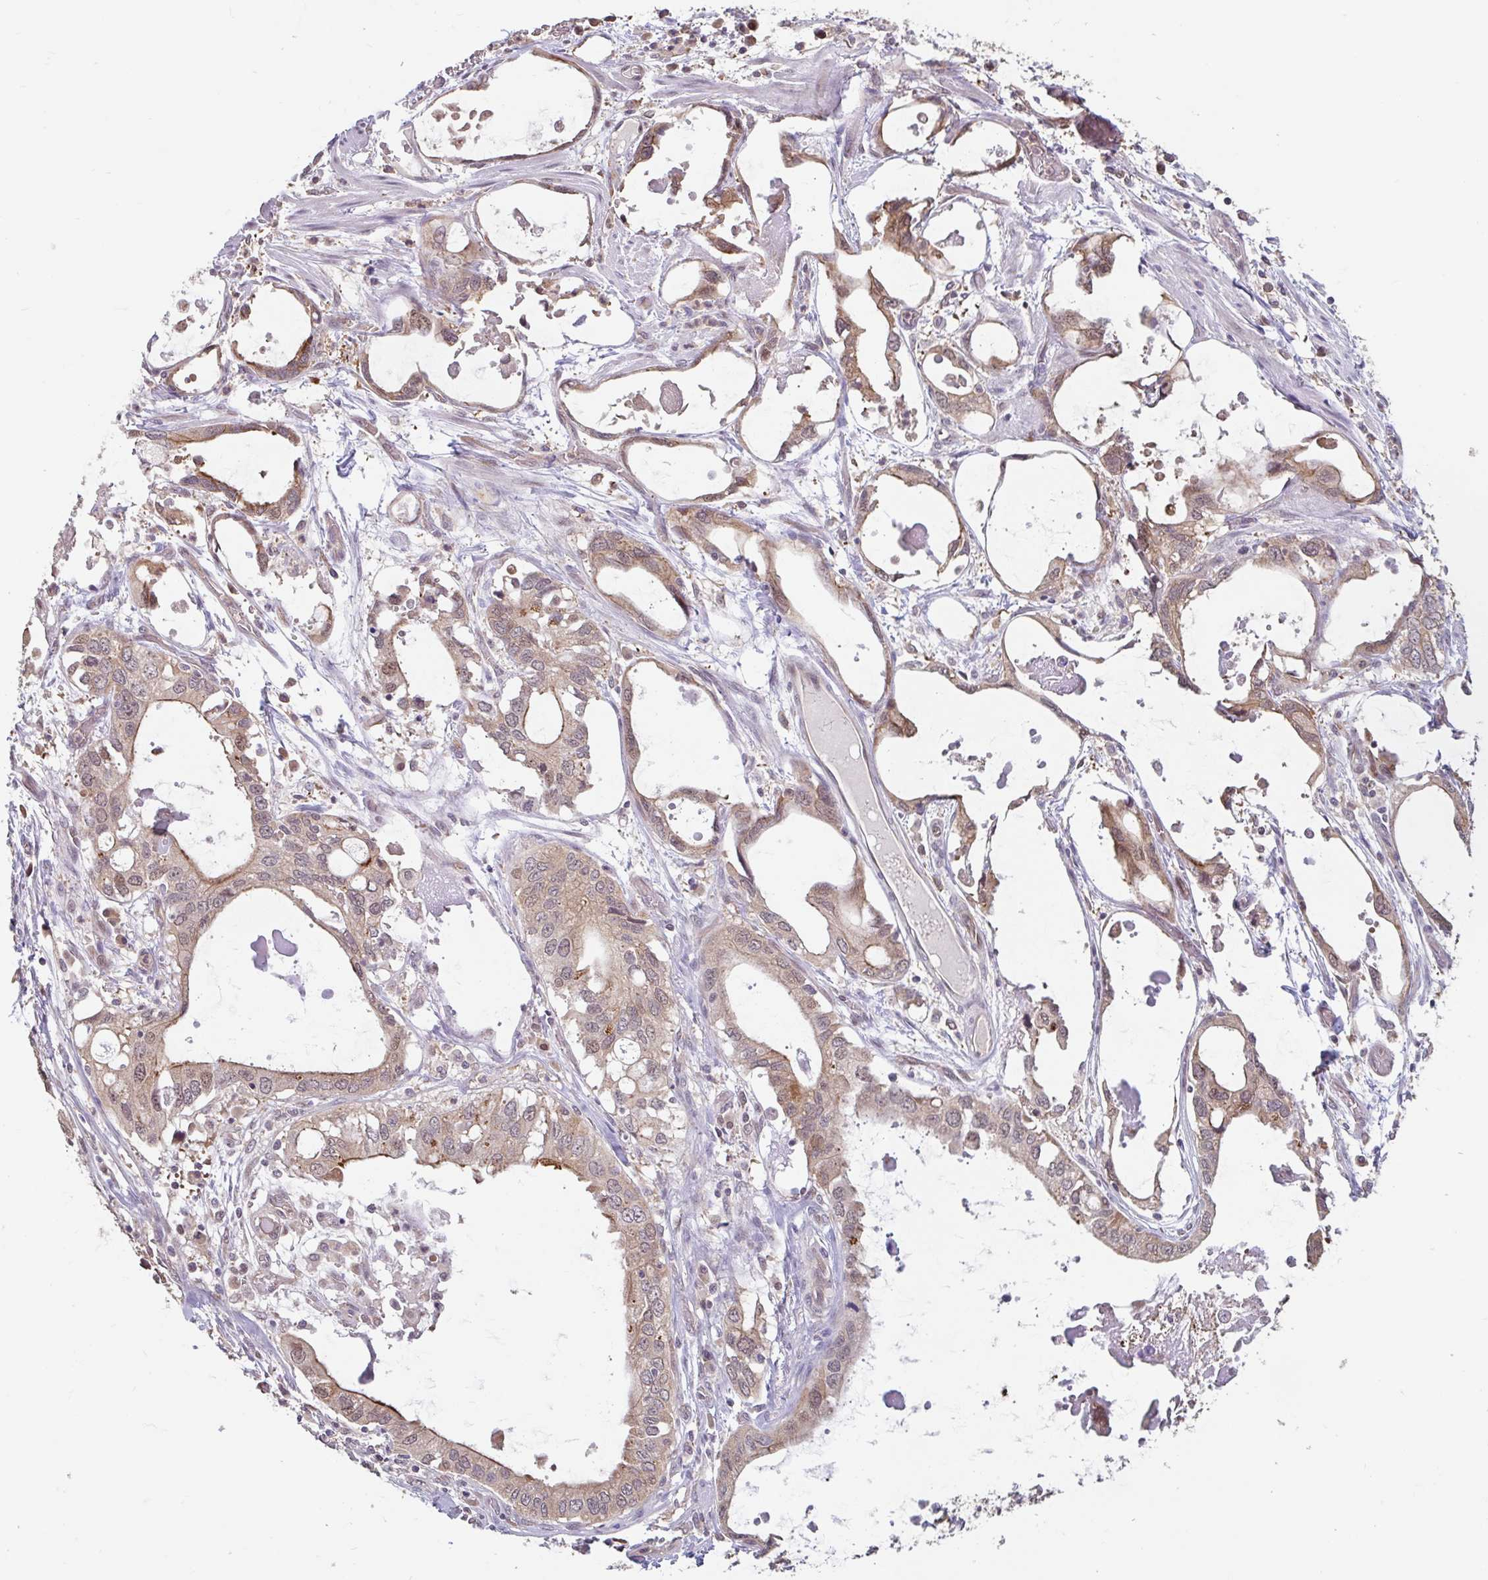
{"staining": {"intensity": "weak", "quantity": ">75%", "location": "cytoplasmic/membranous,nuclear"}, "tissue": "stomach cancer", "cell_type": "Tumor cells", "image_type": "cancer", "snomed": [{"axis": "morphology", "description": "Adenocarcinoma, NOS"}, {"axis": "topography", "description": "Stomach, upper"}], "caption": "Immunohistochemistry of stomach adenocarcinoma displays low levels of weak cytoplasmic/membranous and nuclear expression in about >75% of tumor cells. (brown staining indicates protein expression, while blue staining denotes nuclei).", "gene": "STYXL1", "patient": {"sex": "male", "age": 74}}